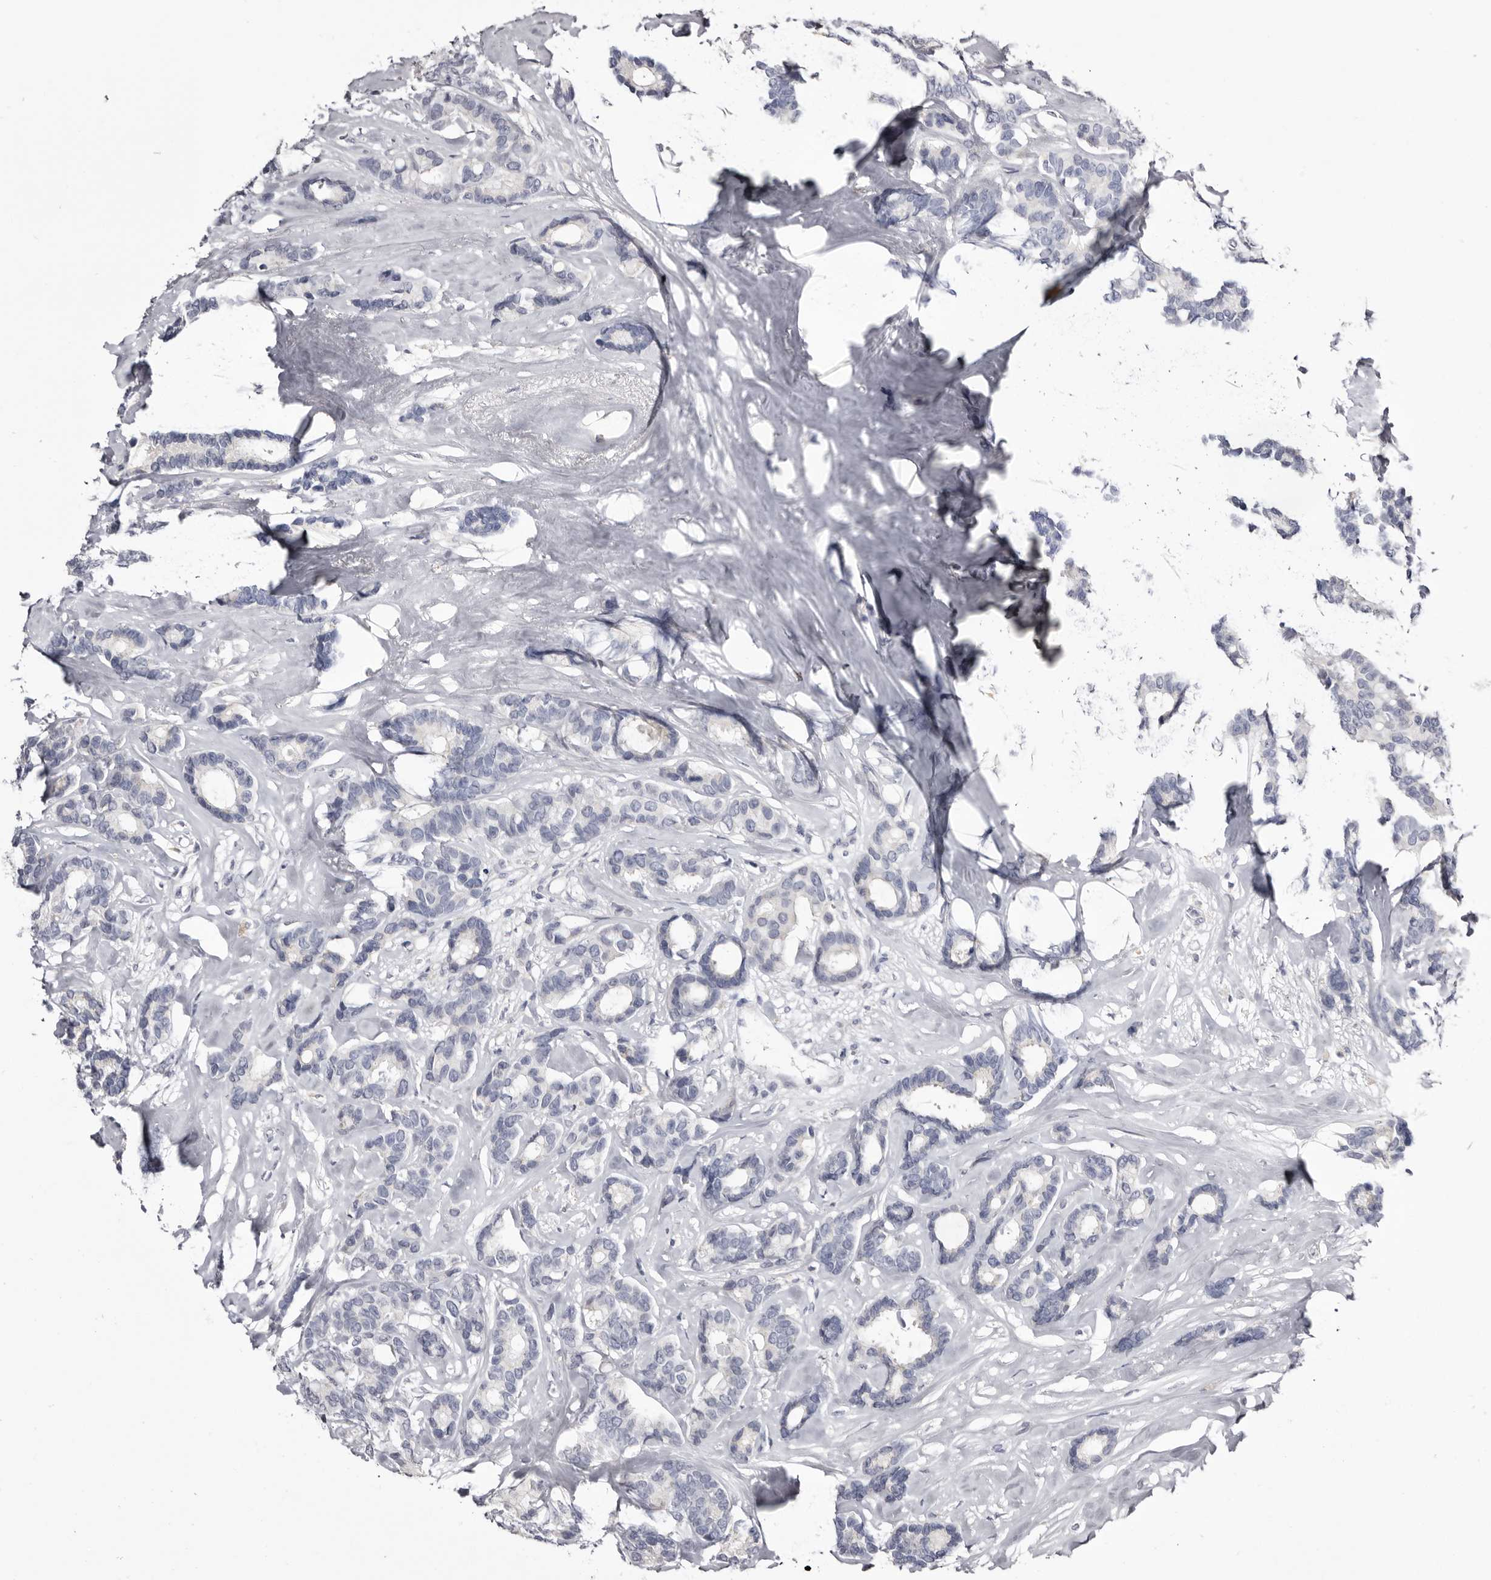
{"staining": {"intensity": "negative", "quantity": "none", "location": "none"}, "tissue": "breast cancer", "cell_type": "Tumor cells", "image_type": "cancer", "snomed": [{"axis": "morphology", "description": "Duct carcinoma"}, {"axis": "topography", "description": "Breast"}], "caption": "The photomicrograph shows no staining of tumor cells in breast cancer (invasive ductal carcinoma). (DAB (3,3'-diaminobenzidine) IHC, high magnification).", "gene": "CASQ1", "patient": {"sex": "female", "age": 87}}